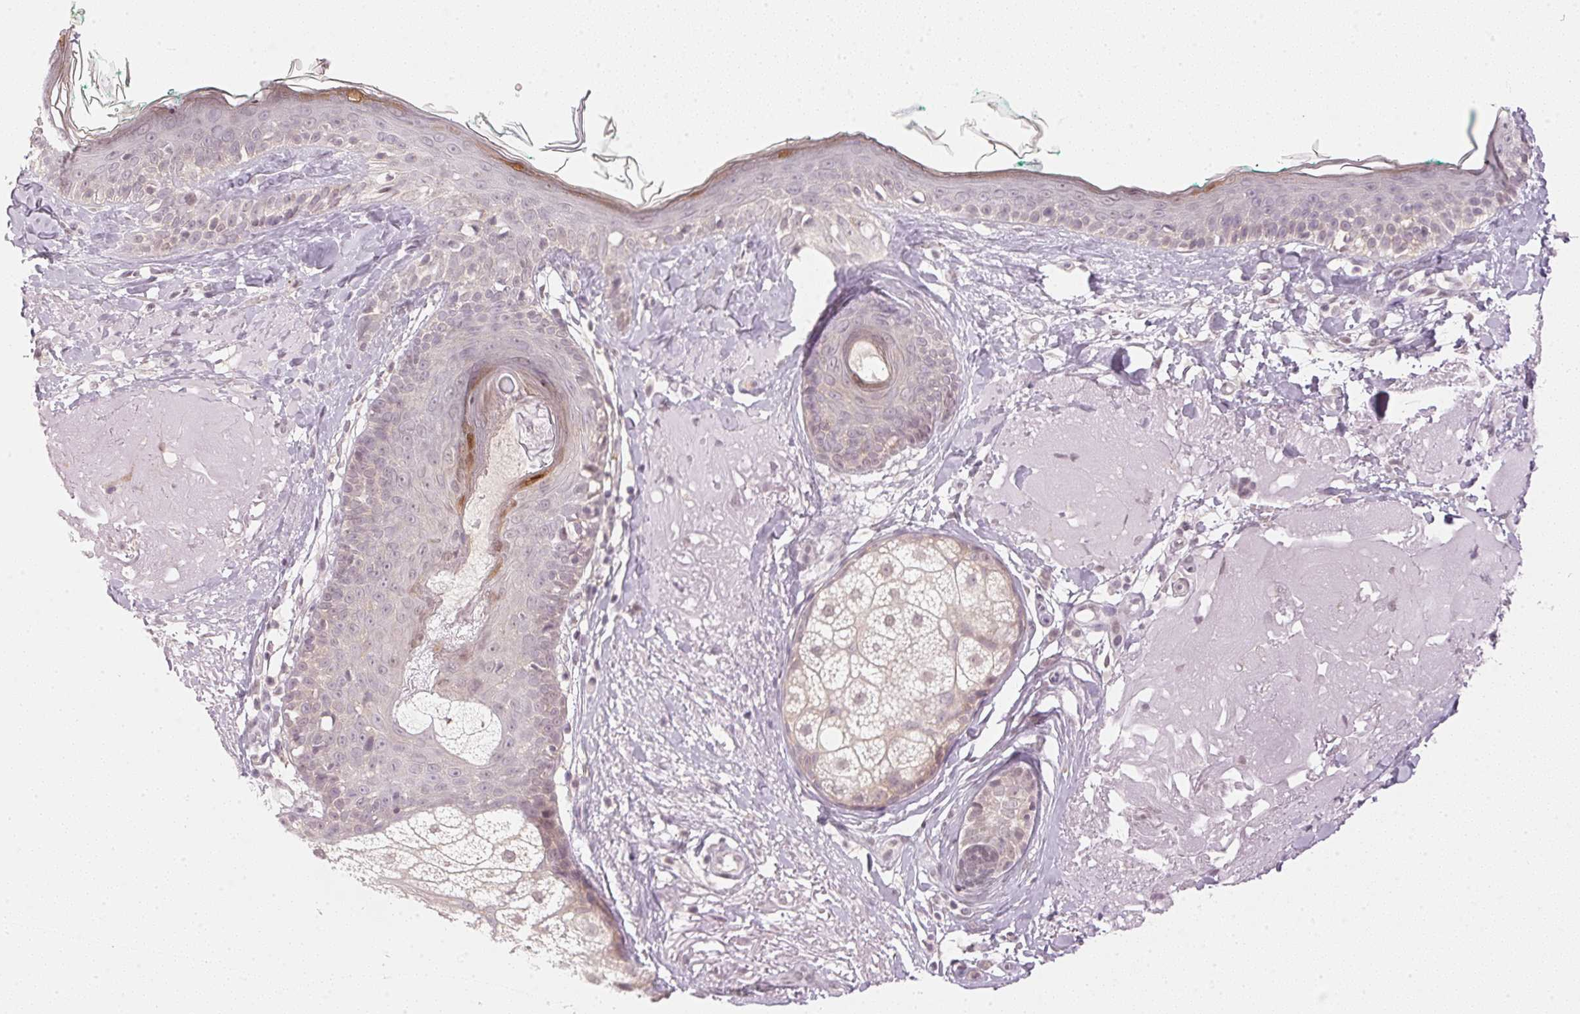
{"staining": {"intensity": "negative", "quantity": "none", "location": "none"}, "tissue": "skin", "cell_type": "Fibroblasts", "image_type": "normal", "snomed": [{"axis": "morphology", "description": "Normal tissue, NOS"}, {"axis": "topography", "description": "Skin"}], "caption": "Fibroblasts show no significant staining in normal skin.", "gene": "KPRP", "patient": {"sex": "male", "age": 73}}